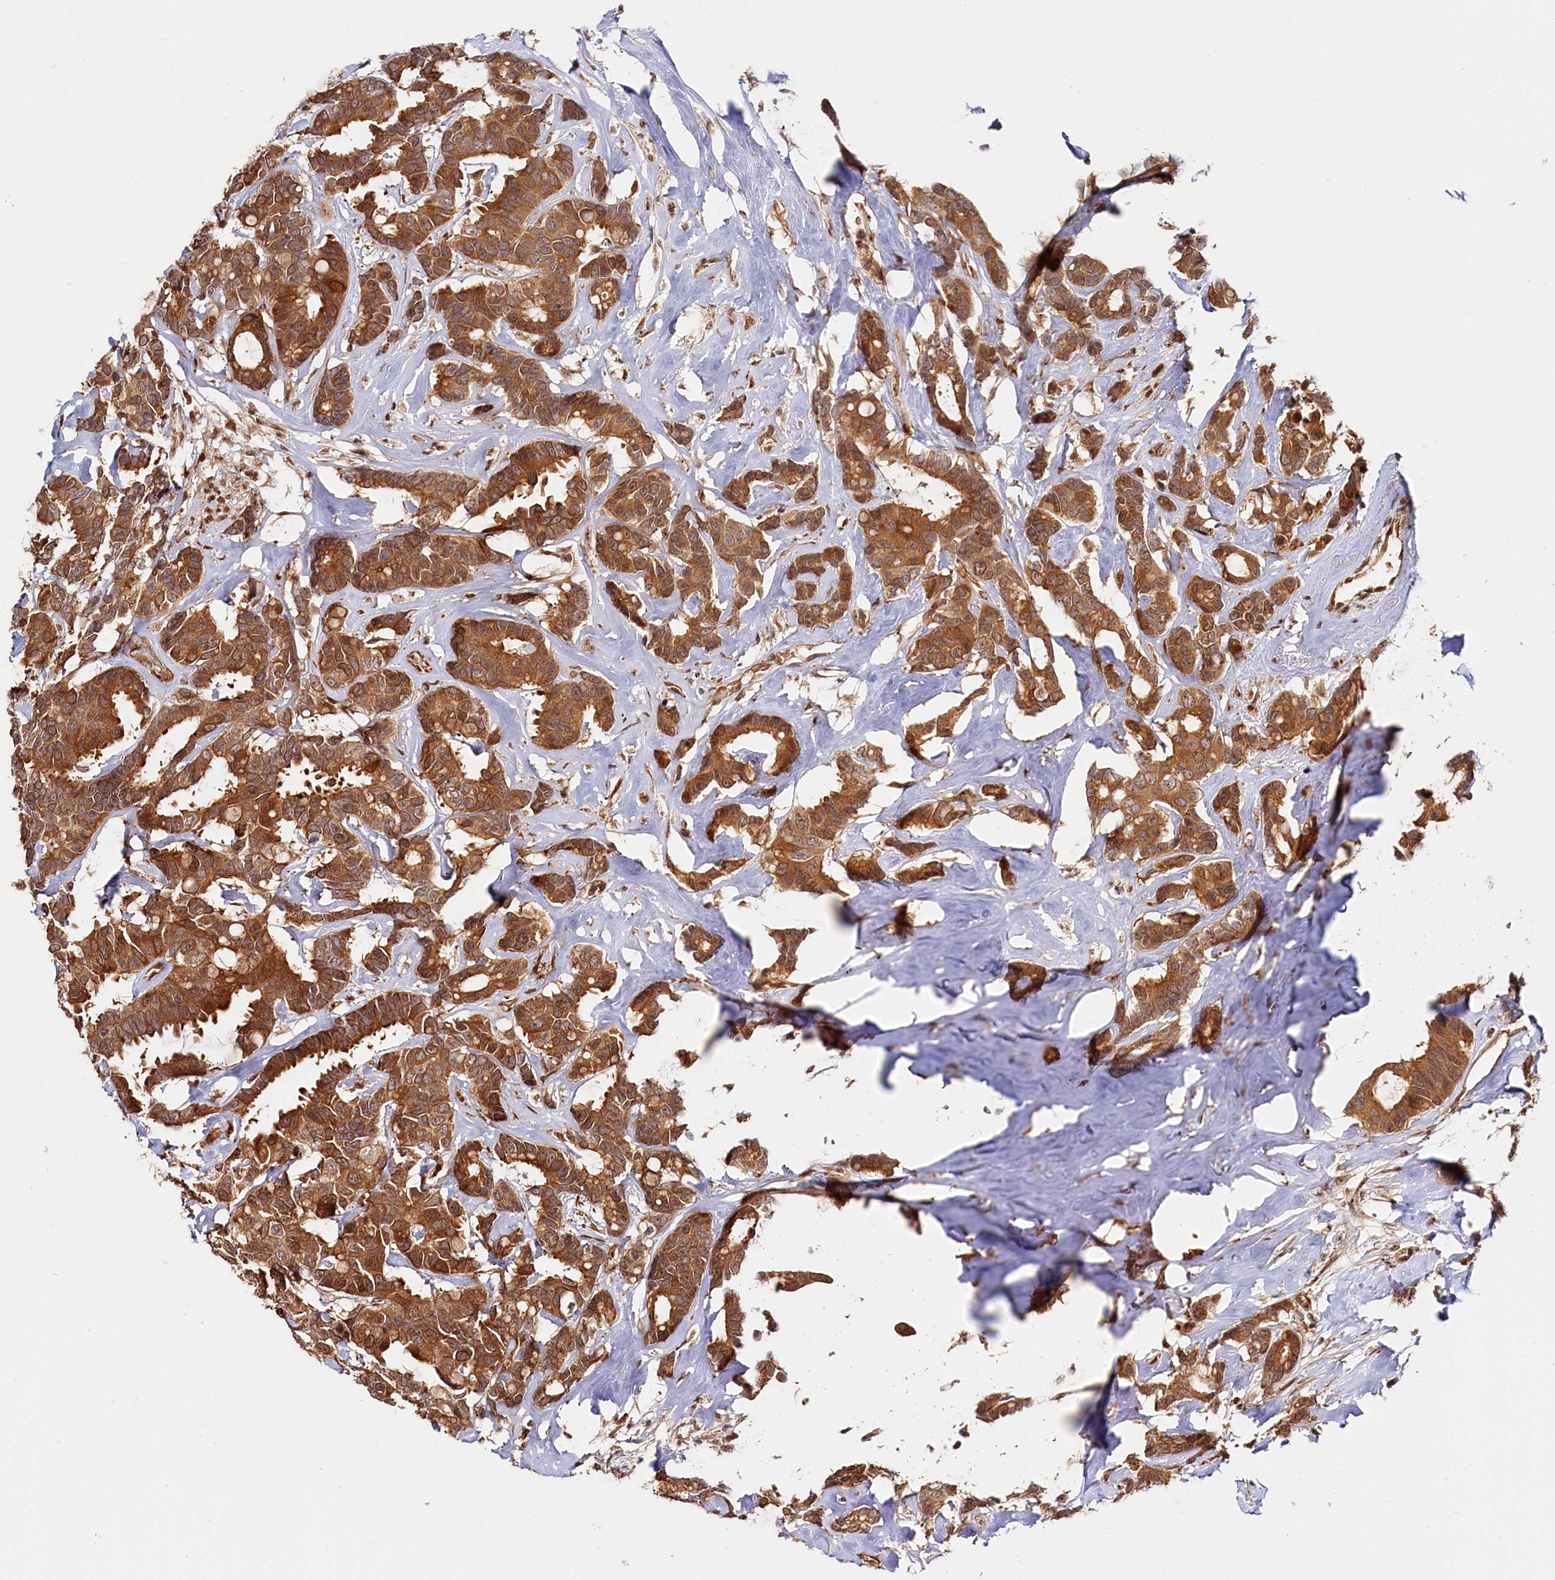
{"staining": {"intensity": "strong", "quantity": ">75%", "location": "cytoplasmic/membranous,nuclear"}, "tissue": "breast cancer", "cell_type": "Tumor cells", "image_type": "cancer", "snomed": [{"axis": "morphology", "description": "Duct carcinoma"}, {"axis": "topography", "description": "Breast"}], "caption": "Brown immunohistochemical staining in human invasive ductal carcinoma (breast) exhibits strong cytoplasmic/membranous and nuclear staining in about >75% of tumor cells. (Brightfield microscopy of DAB IHC at high magnification).", "gene": "ANKRD24", "patient": {"sex": "female", "age": 87}}